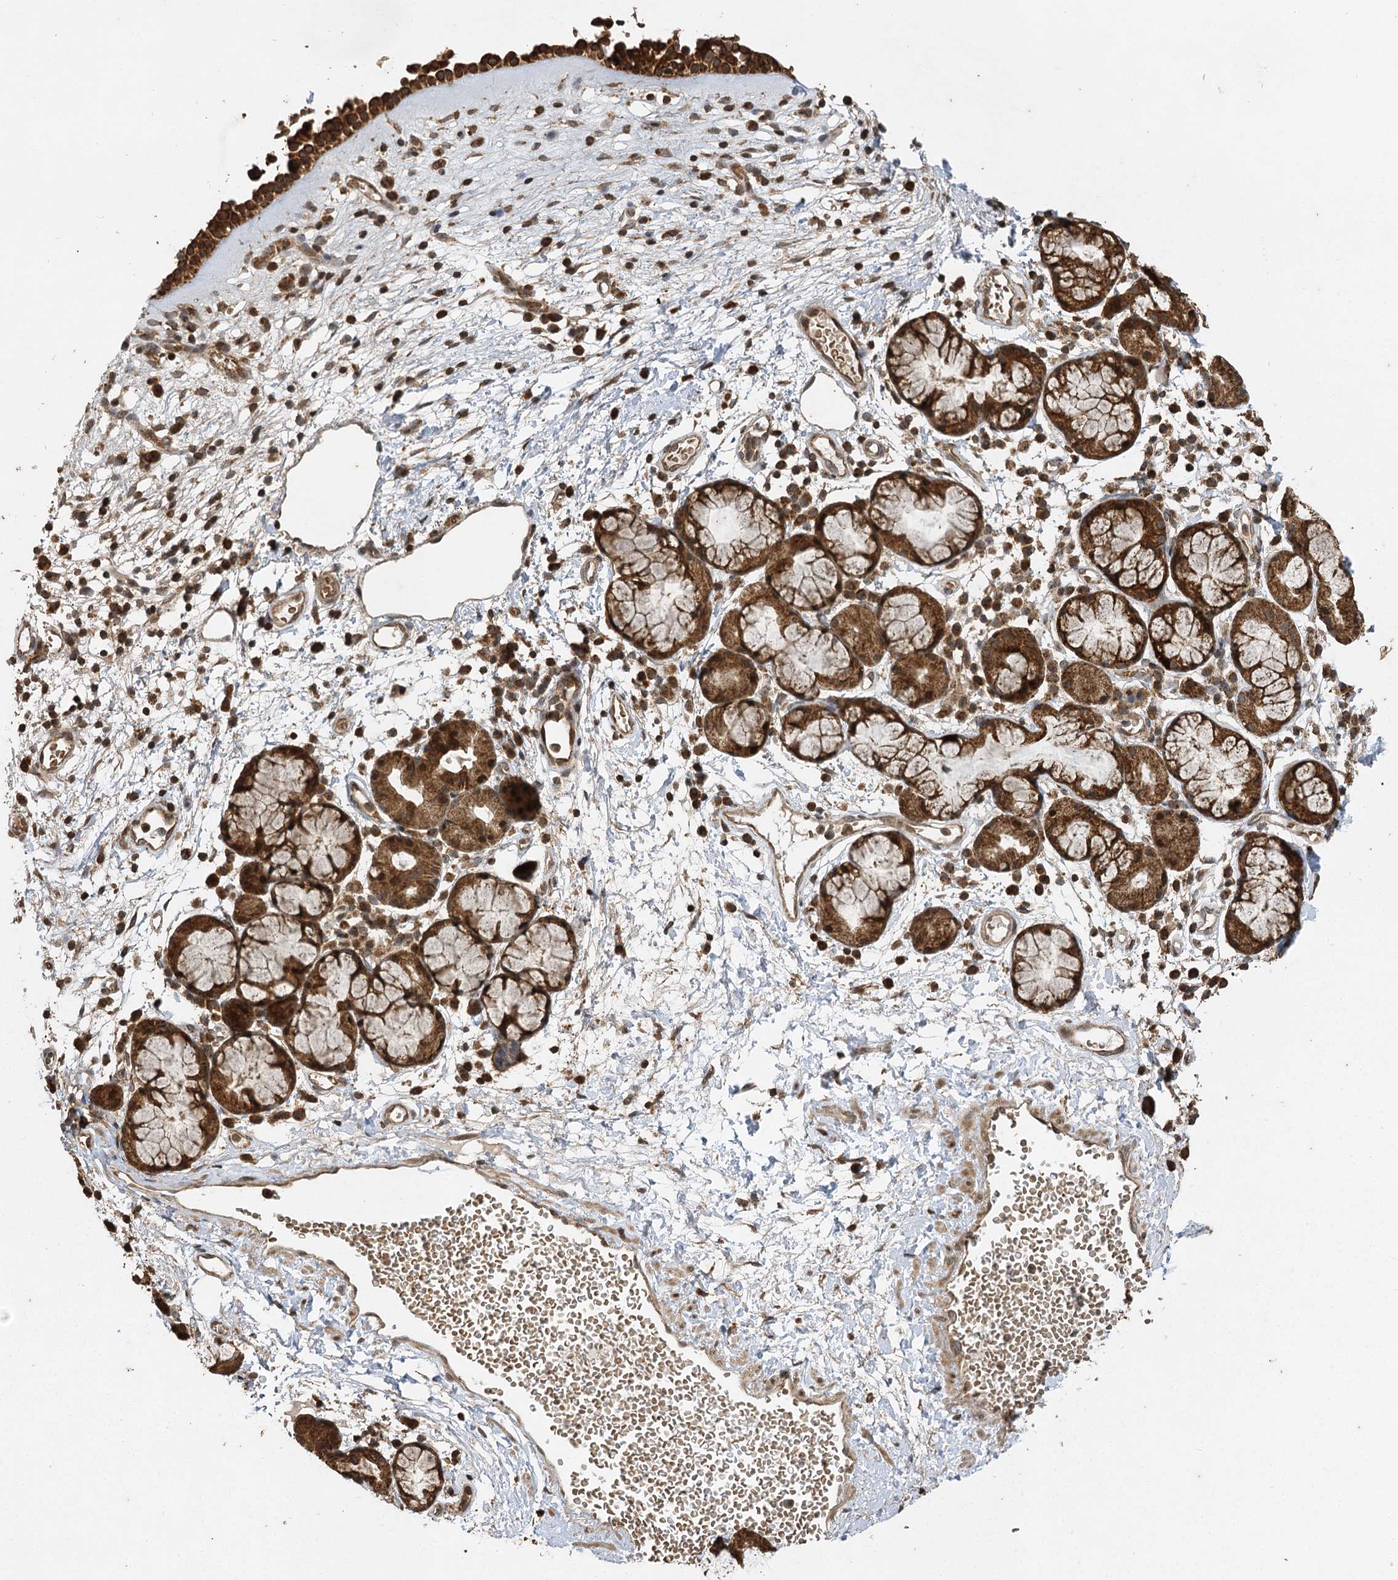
{"staining": {"intensity": "strong", "quantity": ">75%", "location": "cytoplasmic/membranous"}, "tissue": "nasopharynx", "cell_type": "Respiratory epithelial cells", "image_type": "normal", "snomed": [{"axis": "morphology", "description": "Normal tissue, NOS"}, {"axis": "morphology", "description": "Inflammation, NOS"}, {"axis": "topography", "description": "Nasopharynx"}], "caption": "High-magnification brightfield microscopy of unremarkable nasopharynx stained with DAB (brown) and counterstained with hematoxylin (blue). respiratory epithelial cells exhibit strong cytoplasmic/membranous positivity is seen in about>75% of cells. (DAB IHC with brightfield microscopy, high magnification).", "gene": "IL11RA", "patient": {"sex": "male", "age": 70}}